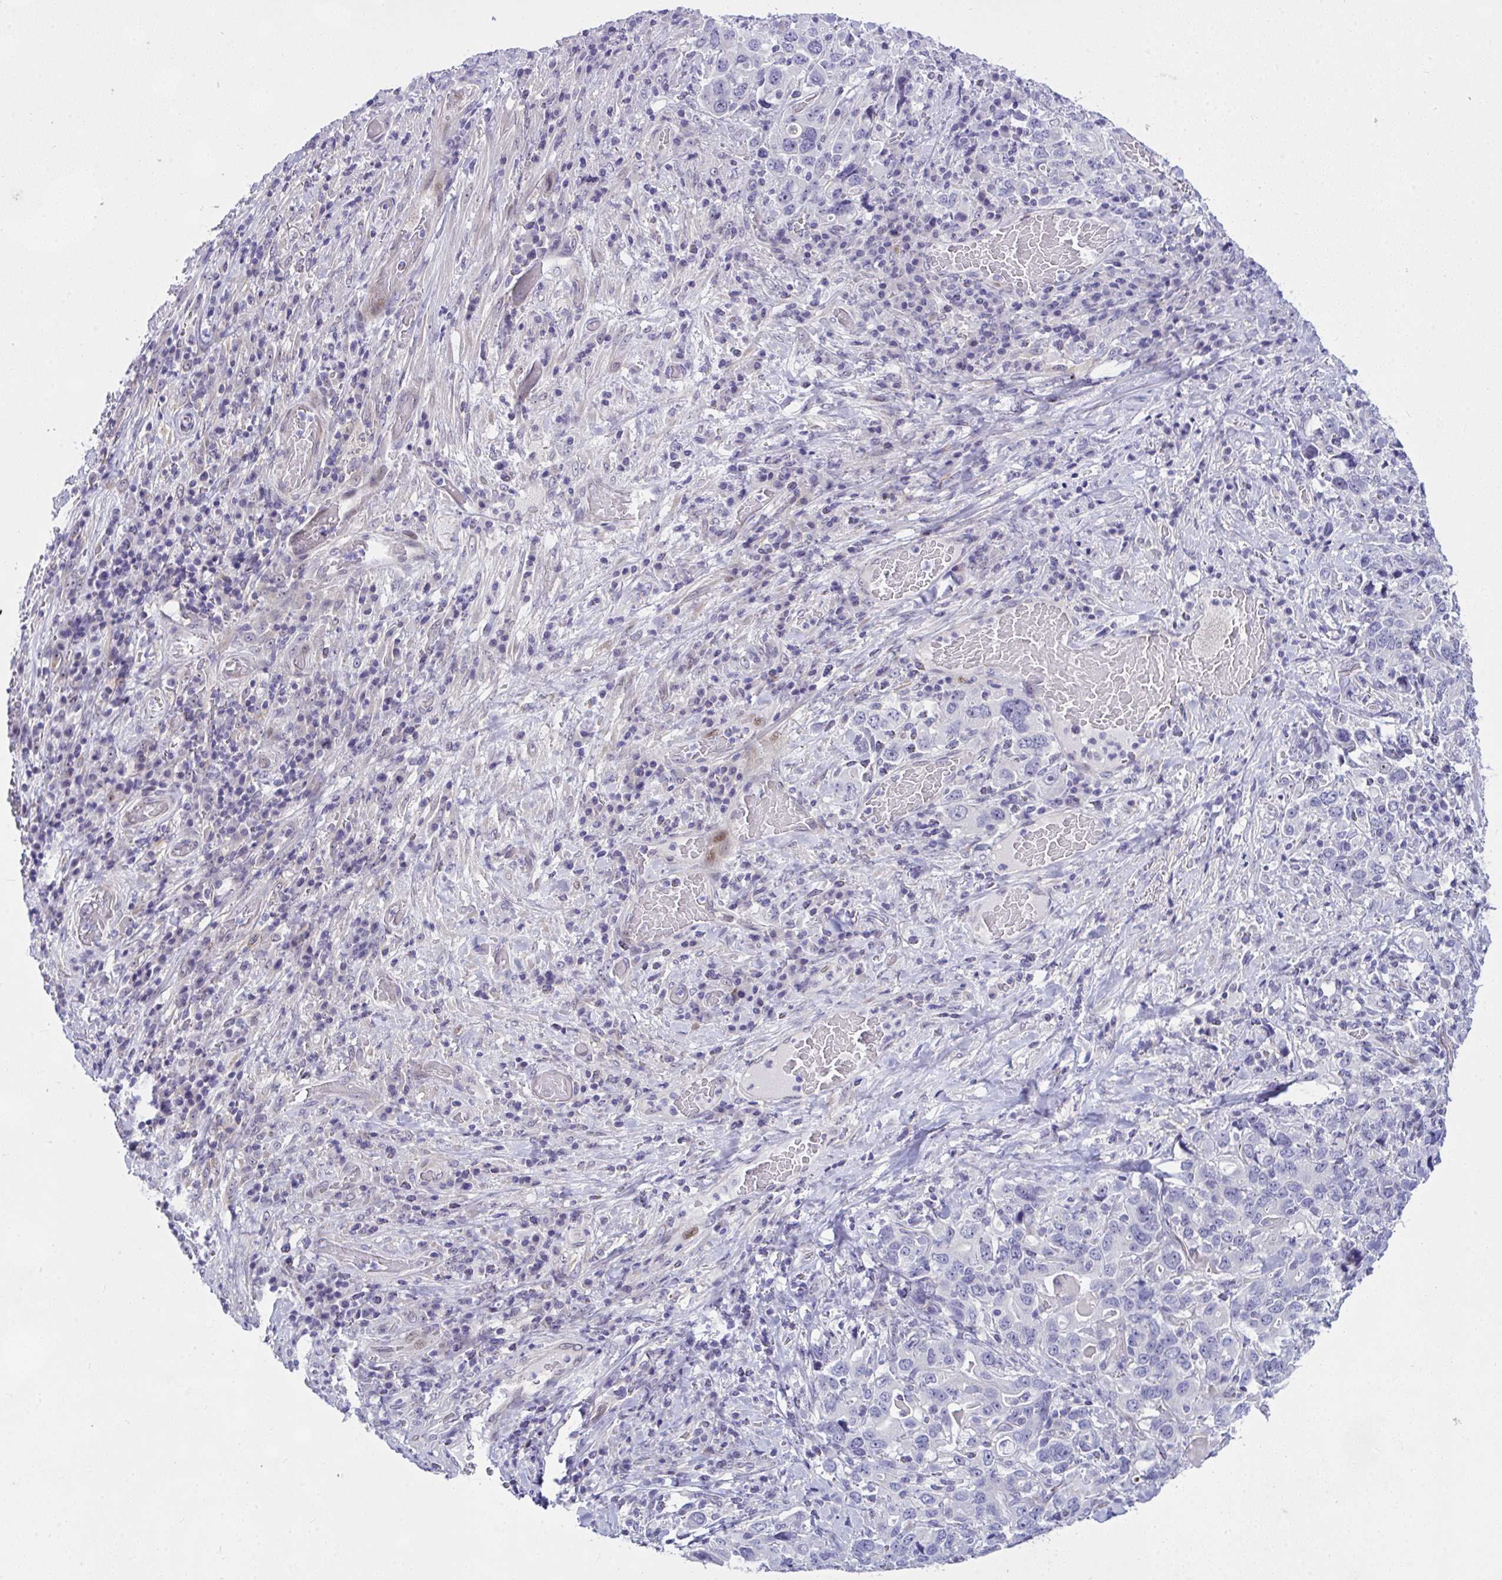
{"staining": {"intensity": "negative", "quantity": "none", "location": "none"}, "tissue": "stomach cancer", "cell_type": "Tumor cells", "image_type": "cancer", "snomed": [{"axis": "morphology", "description": "Adenocarcinoma, NOS"}, {"axis": "topography", "description": "Stomach, upper"}, {"axis": "topography", "description": "Stomach"}], "caption": "Tumor cells show no significant protein positivity in stomach cancer (adenocarcinoma).", "gene": "NFXL1", "patient": {"sex": "male", "age": 62}}